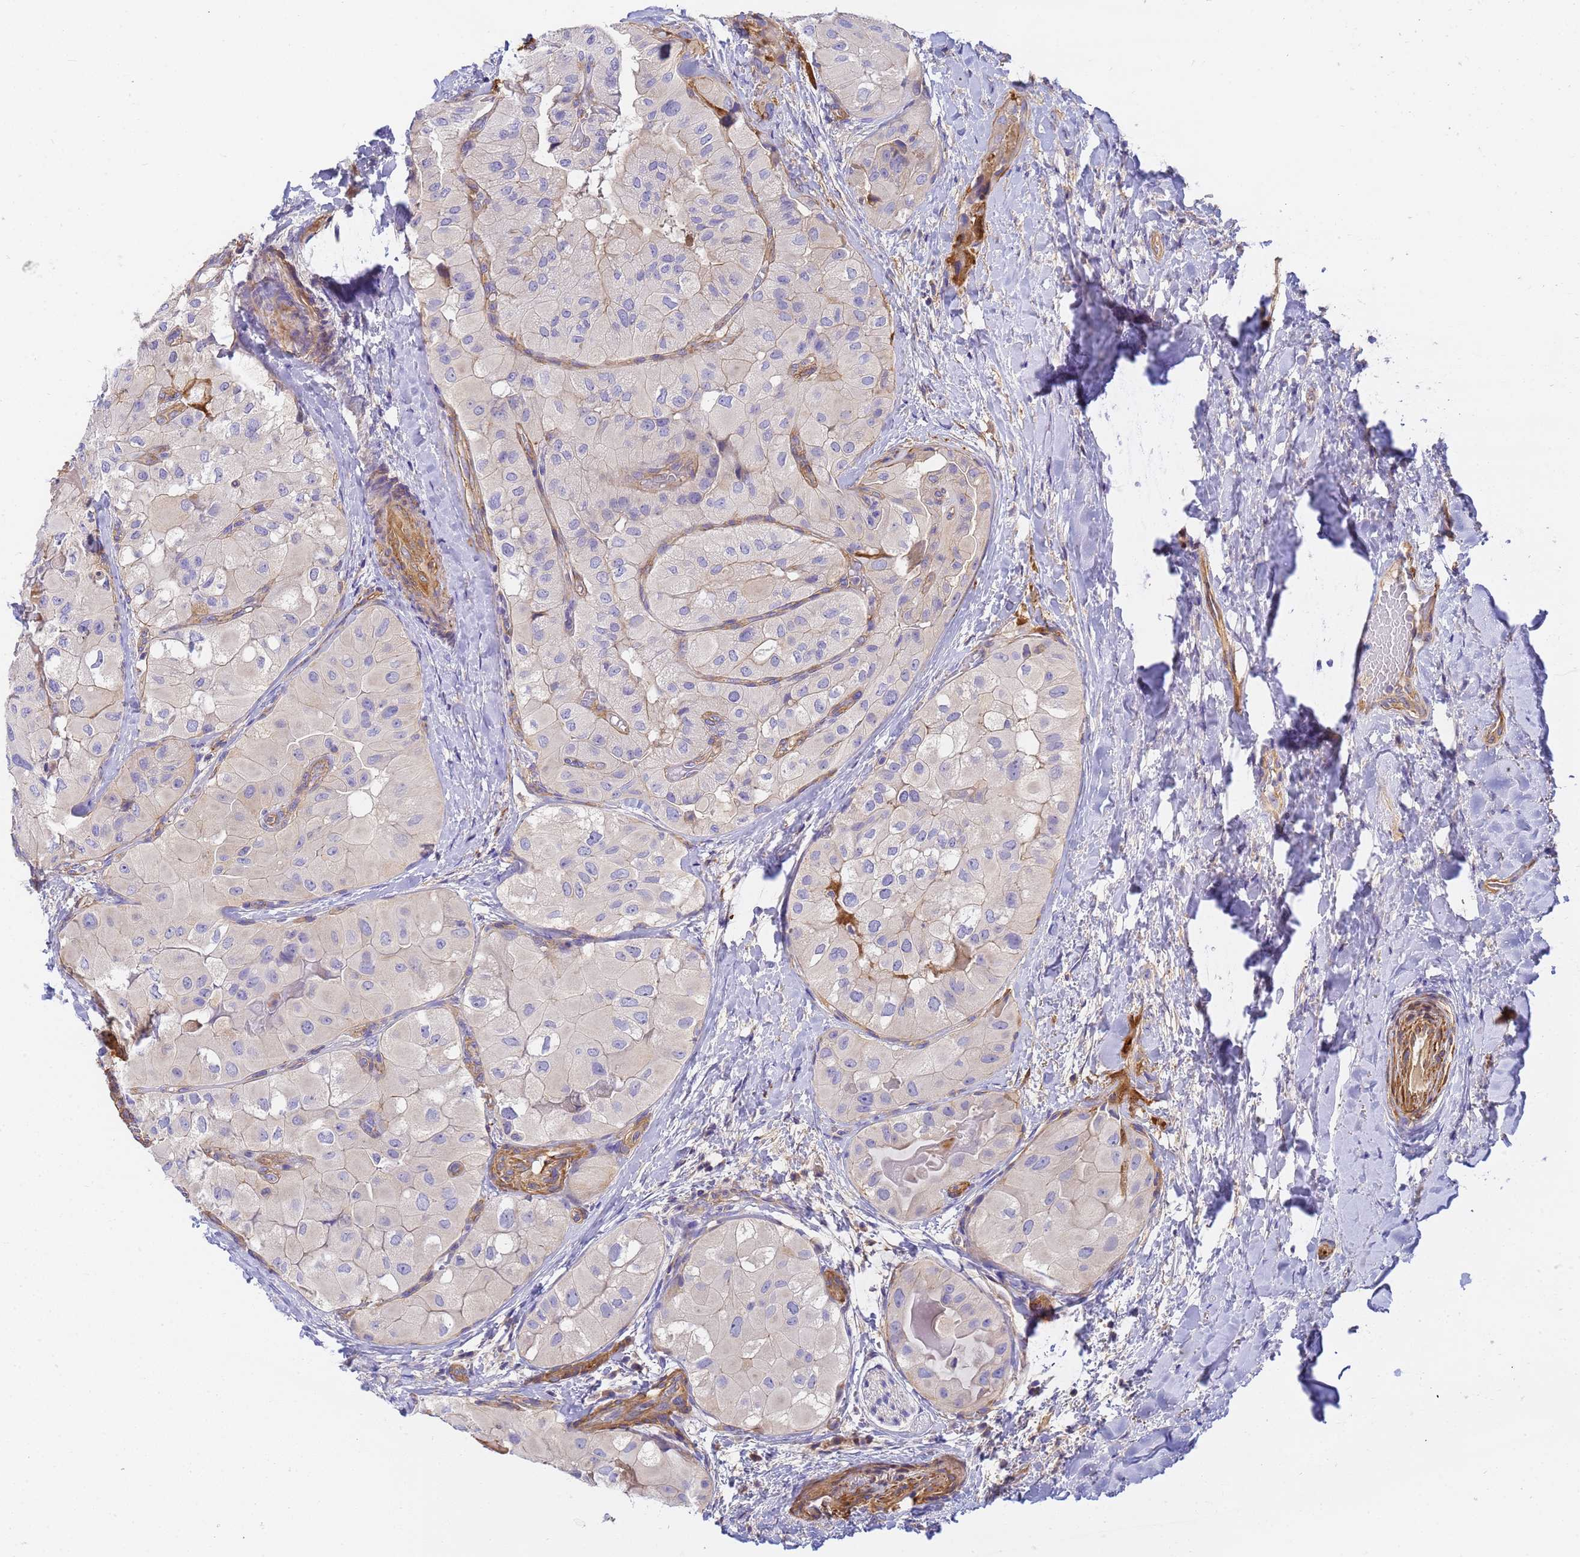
{"staining": {"intensity": "negative", "quantity": "none", "location": "none"}, "tissue": "thyroid cancer", "cell_type": "Tumor cells", "image_type": "cancer", "snomed": [{"axis": "morphology", "description": "Normal tissue, NOS"}, {"axis": "morphology", "description": "Papillary adenocarcinoma, NOS"}, {"axis": "topography", "description": "Thyroid gland"}], "caption": "An image of human papillary adenocarcinoma (thyroid) is negative for staining in tumor cells.", "gene": "MYL12A", "patient": {"sex": "female", "age": 59}}